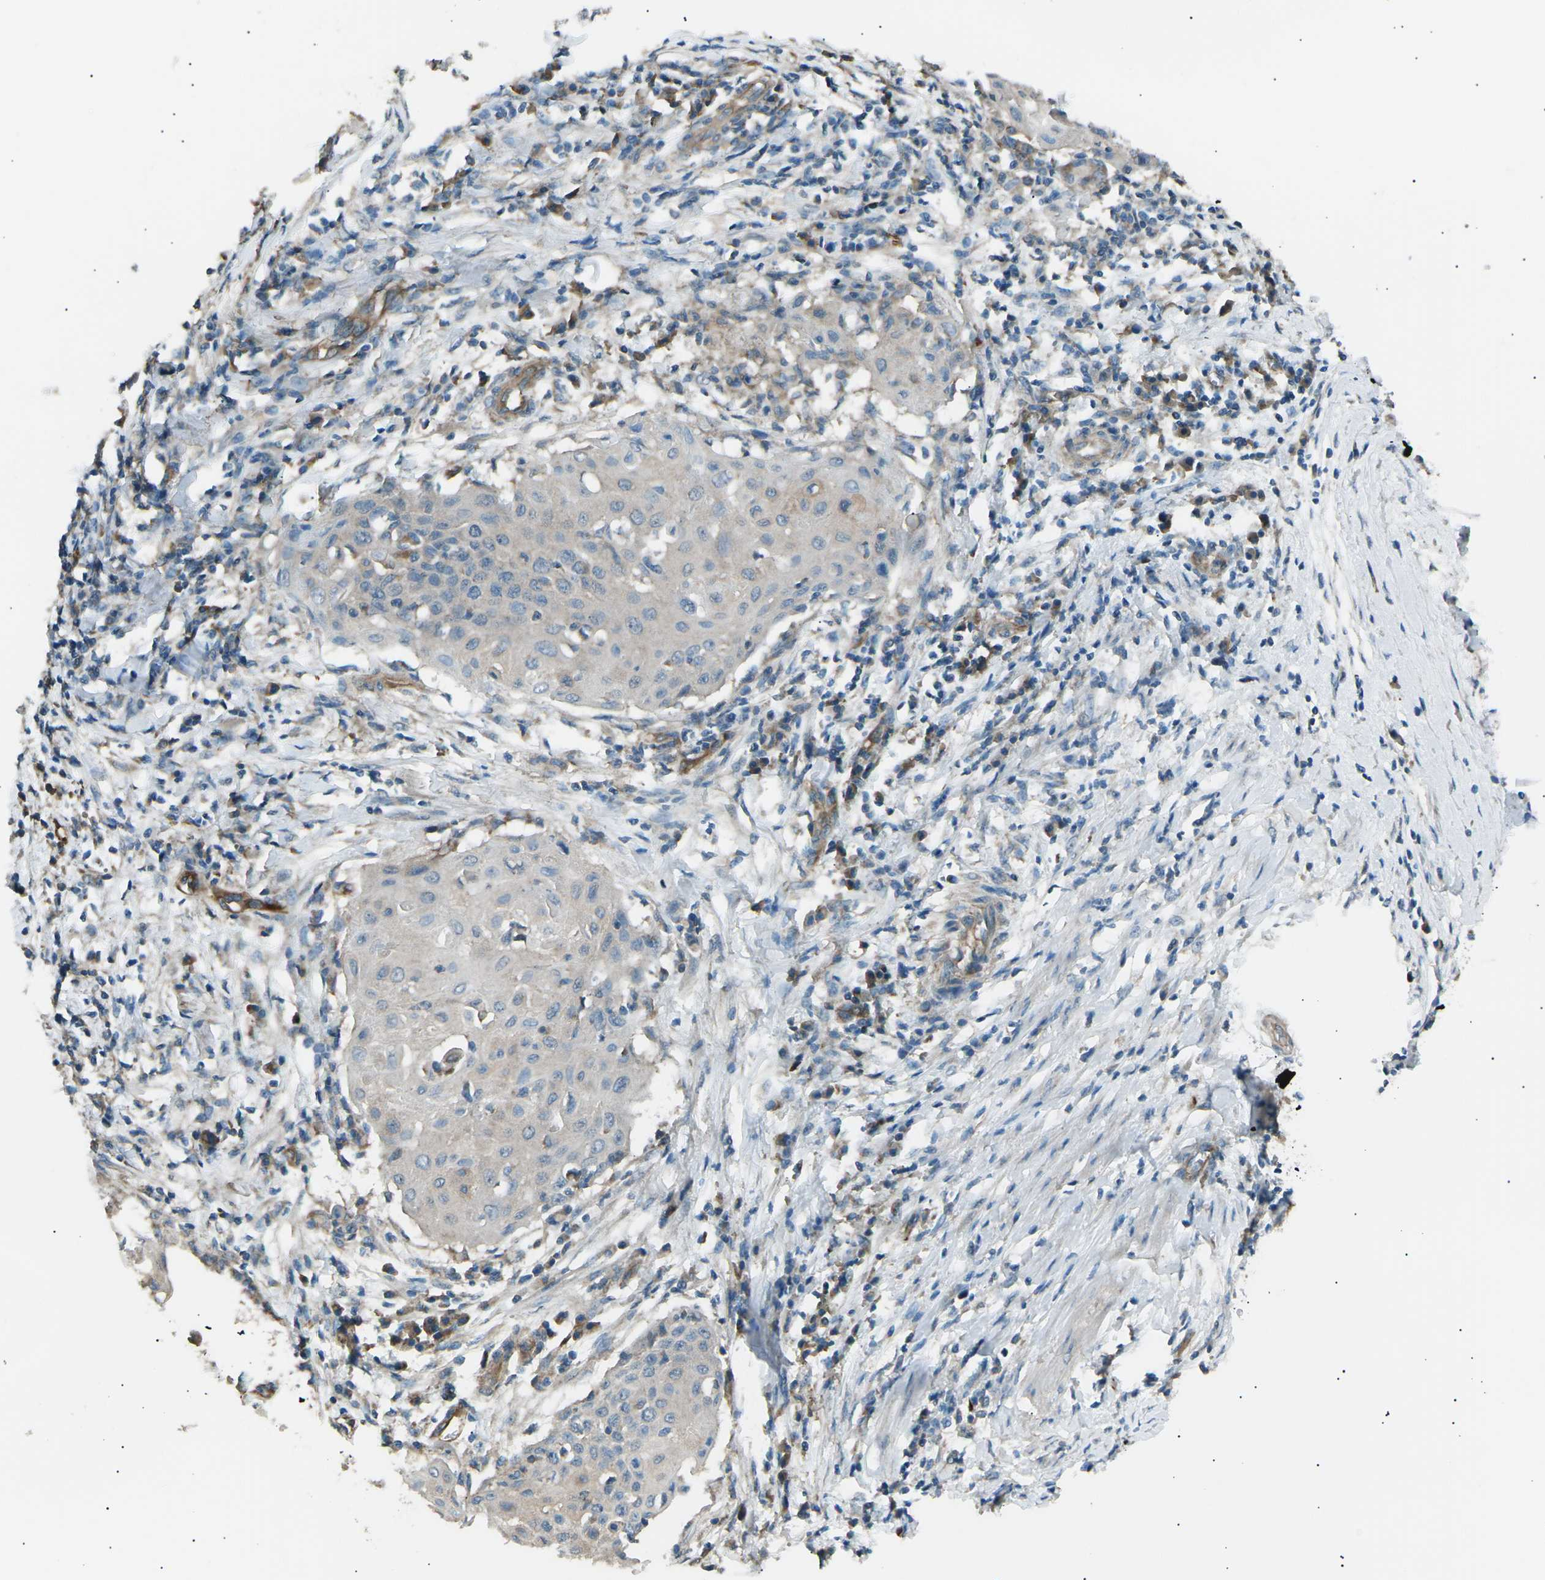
{"staining": {"intensity": "weak", "quantity": "<25%", "location": "cytoplasmic/membranous"}, "tissue": "cervical cancer", "cell_type": "Tumor cells", "image_type": "cancer", "snomed": [{"axis": "morphology", "description": "Squamous cell carcinoma, NOS"}, {"axis": "topography", "description": "Cervix"}], "caption": "IHC micrograph of human cervical cancer (squamous cell carcinoma) stained for a protein (brown), which shows no expression in tumor cells.", "gene": "SLK", "patient": {"sex": "female", "age": 39}}